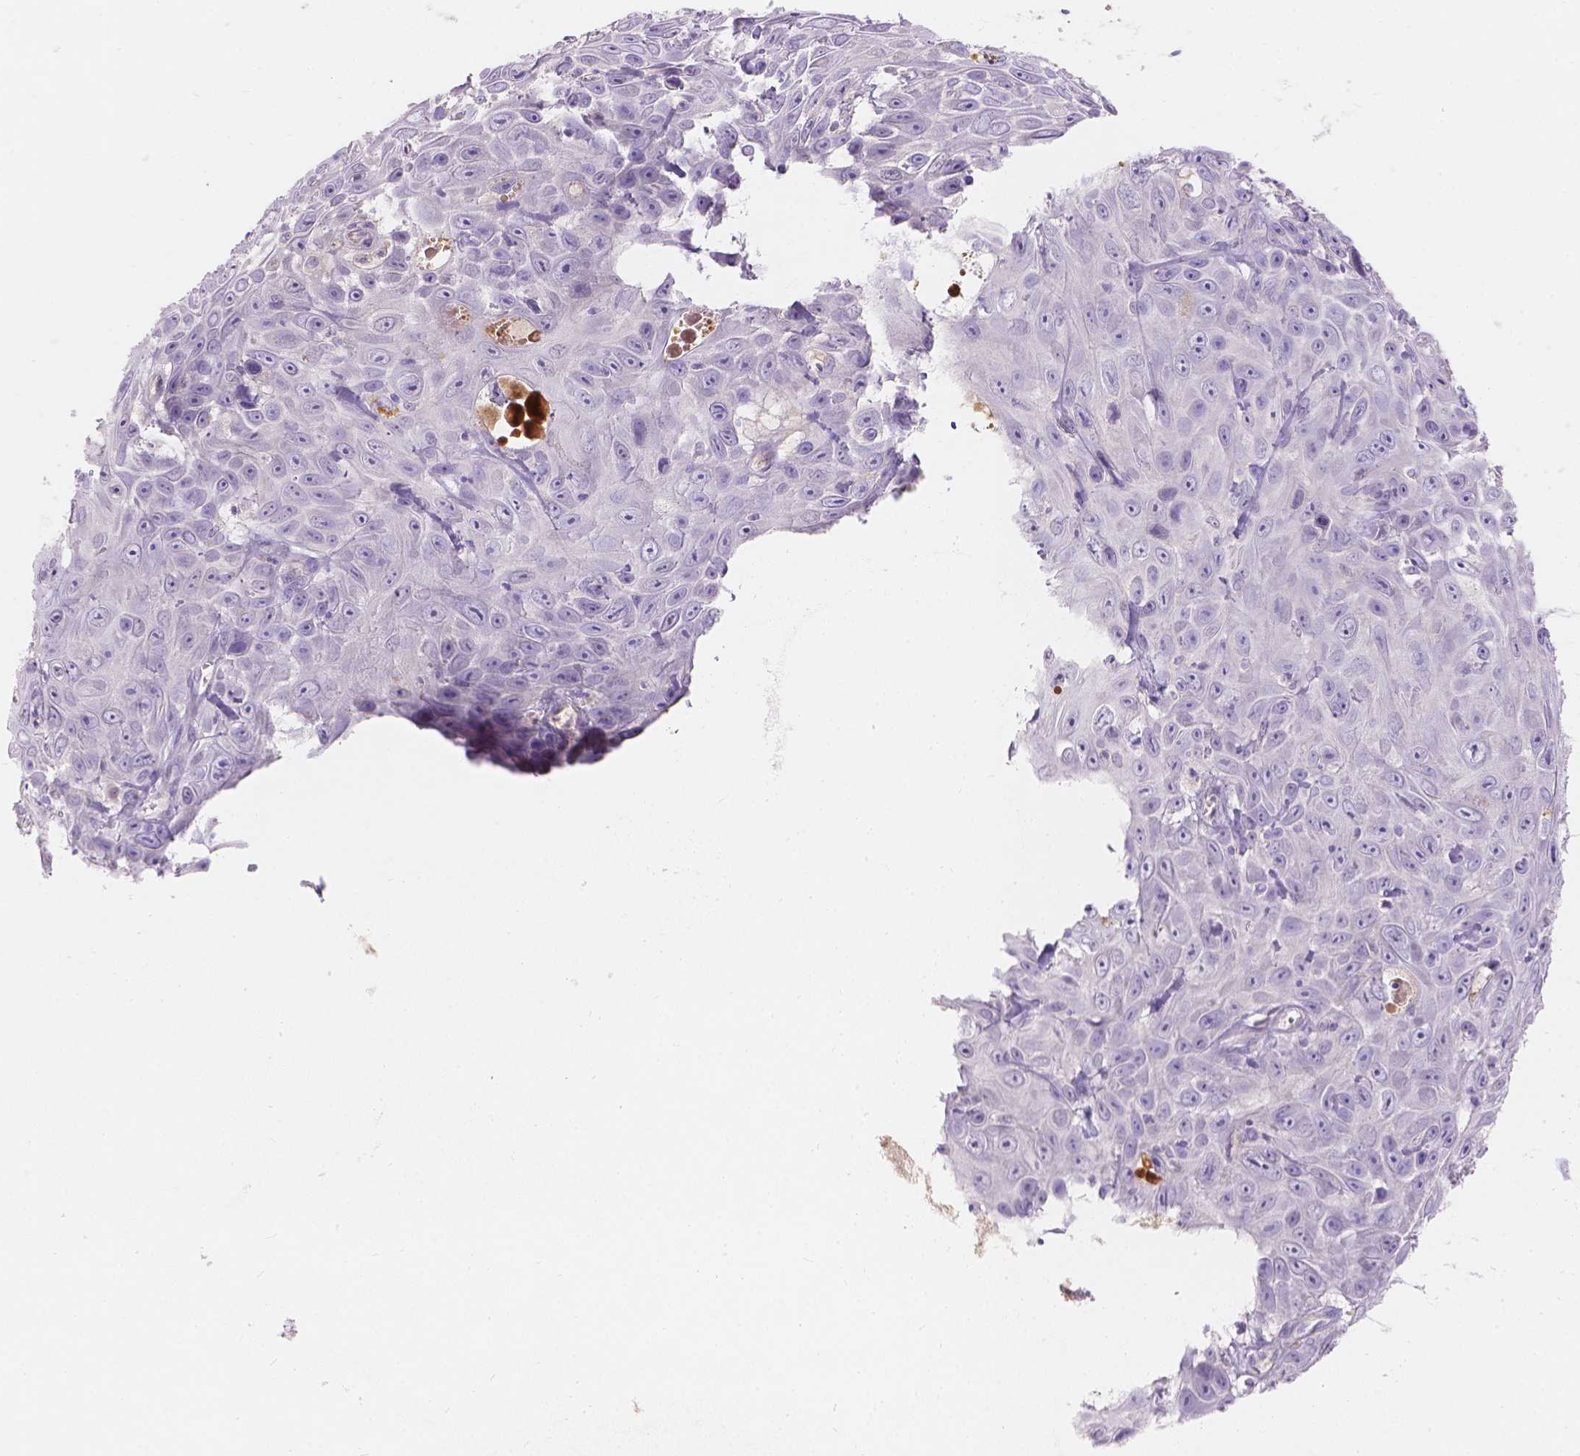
{"staining": {"intensity": "negative", "quantity": "none", "location": "none"}, "tissue": "skin cancer", "cell_type": "Tumor cells", "image_type": "cancer", "snomed": [{"axis": "morphology", "description": "Squamous cell carcinoma, NOS"}, {"axis": "topography", "description": "Skin"}], "caption": "DAB immunohistochemical staining of human skin squamous cell carcinoma exhibits no significant expression in tumor cells.", "gene": "DCAF4L1", "patient": {"sex": "male", "age": 82}}